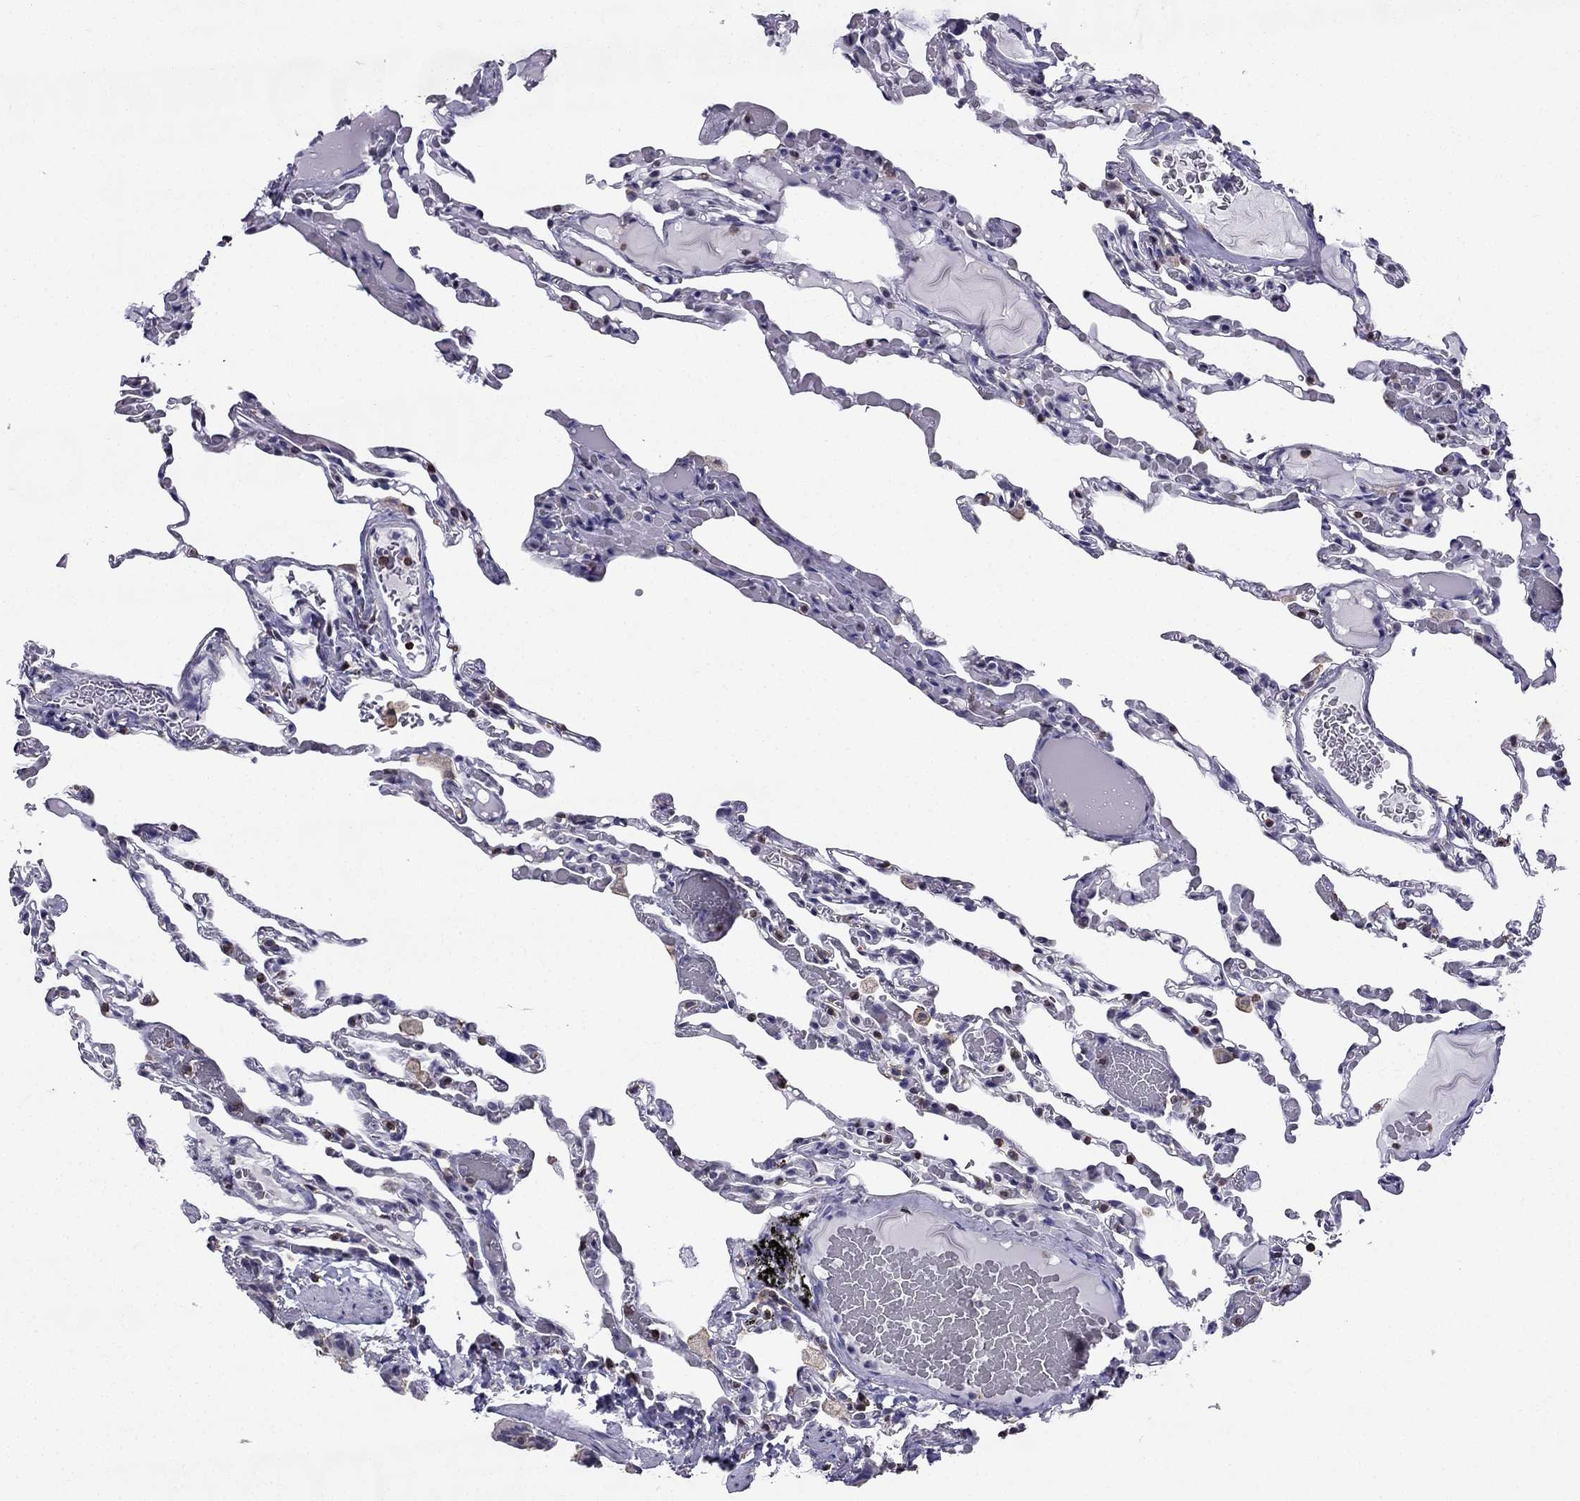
{"staining": {"intensity": "negative", "quantity": "none", "location": "none"}, "tissue": "lung", "cell_type": "Alveolar cells", "image_type": "normal", "snomed": [{"axis": "morphology", "description": "Normal tissue, NOS"}, {"axis": "topography", "description": "Lung"}], "caption": "The photomicrograph reveals no significant expression in alveolar cells of lung. (Brightfield microscopy of DAB (3,3'-diaminobenzidine) immunohistochemistry (IHC) at high magnification).", "gene": "CCK", "patient": {"sex": "female", "age": 43}}